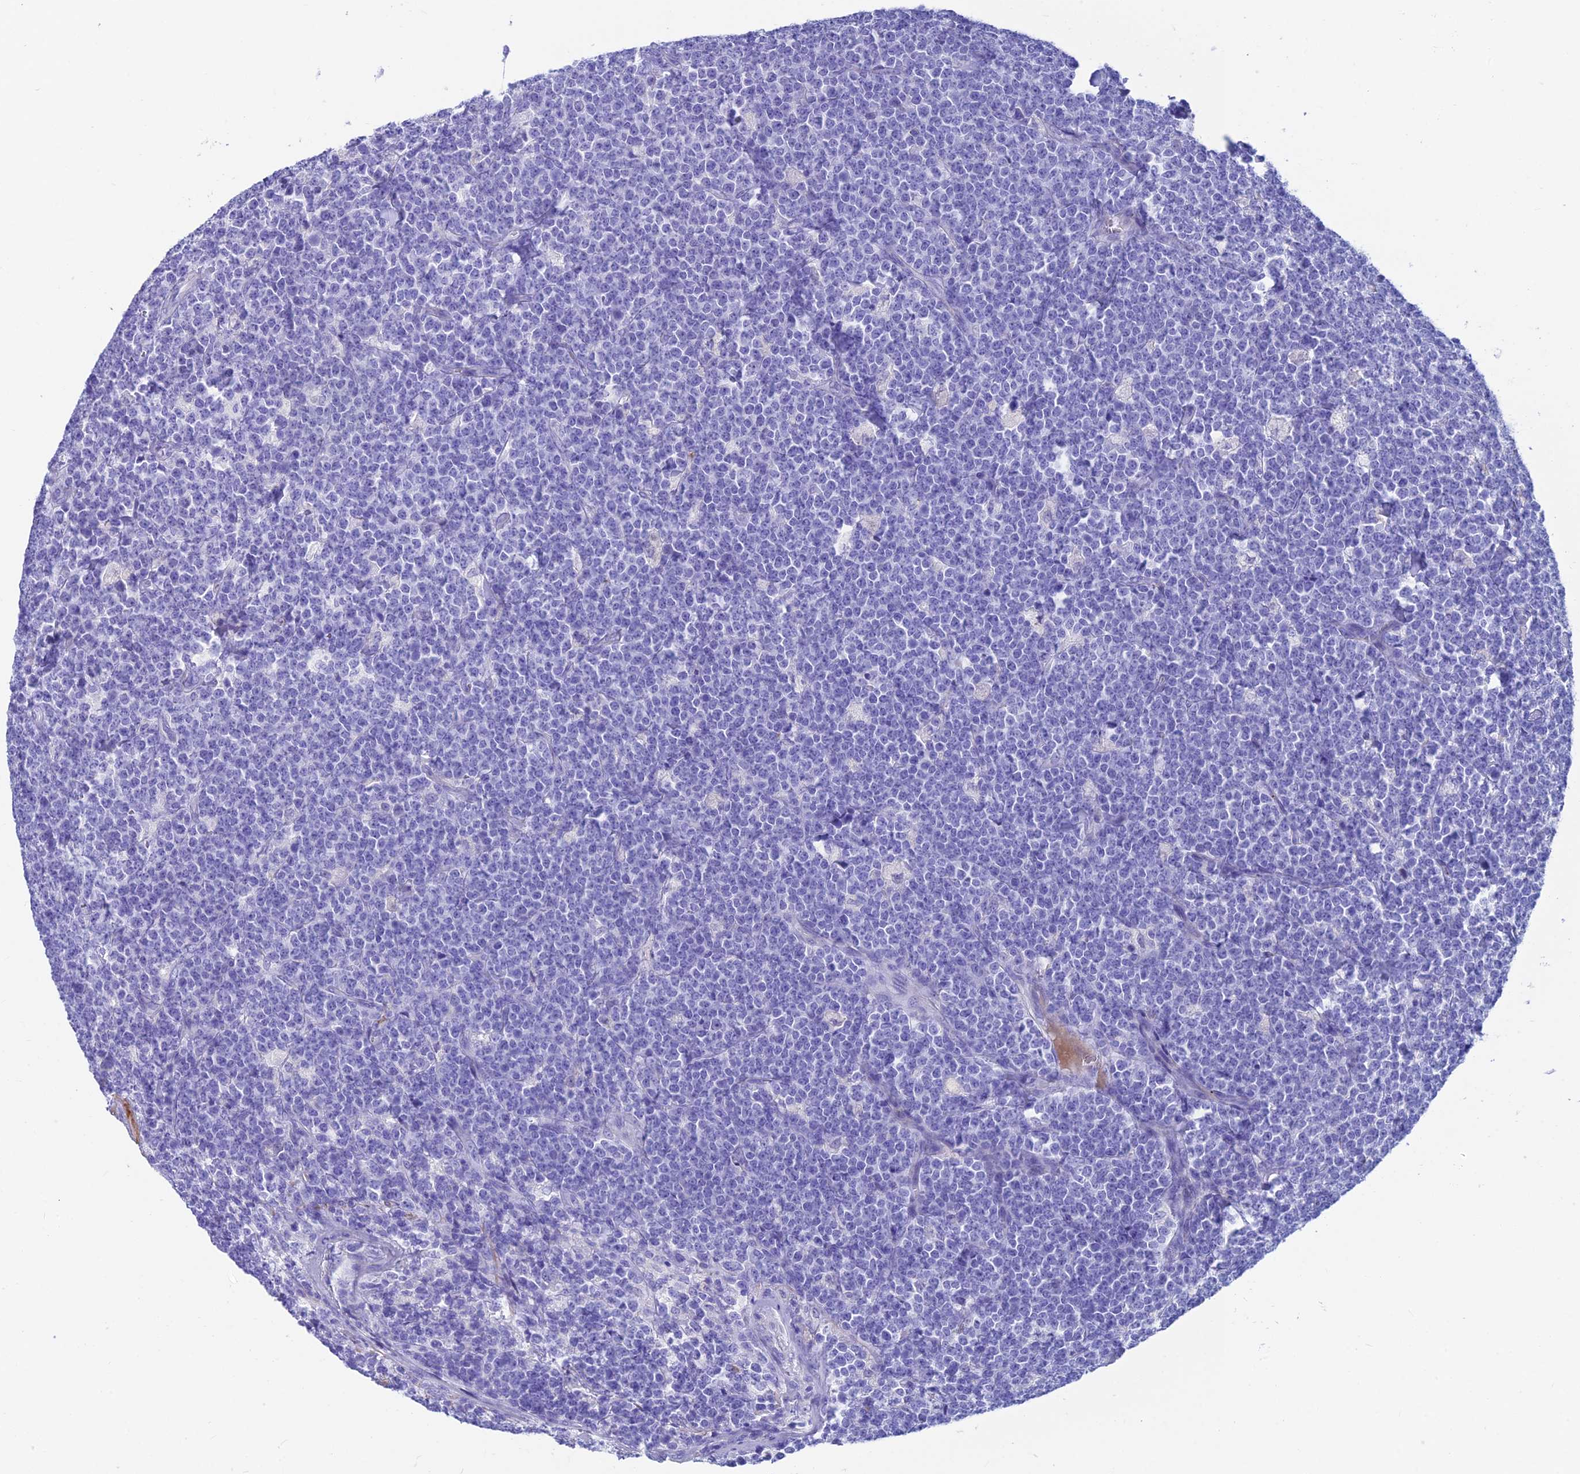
{"staining": {"intensity": "negative", "quantity": "none", "location": "none"}, "tissue": "lymphoma", "cell_type": "Tumor cells", "image_type": "cancer", "snomed": [{"axis": "morphology", "description": "Malignant lymphoma, non-Hodgkin's type, High grade"}, {"axis": "topography", "description": "Small intestine"}], "caption": "Protein analysis of high-grade malignant lymphoma, non-Hodgkin's type displays no significant positivity in tumor cells.", "gene": "GNG11", "patient": {"sex": "male", "age": 8}}